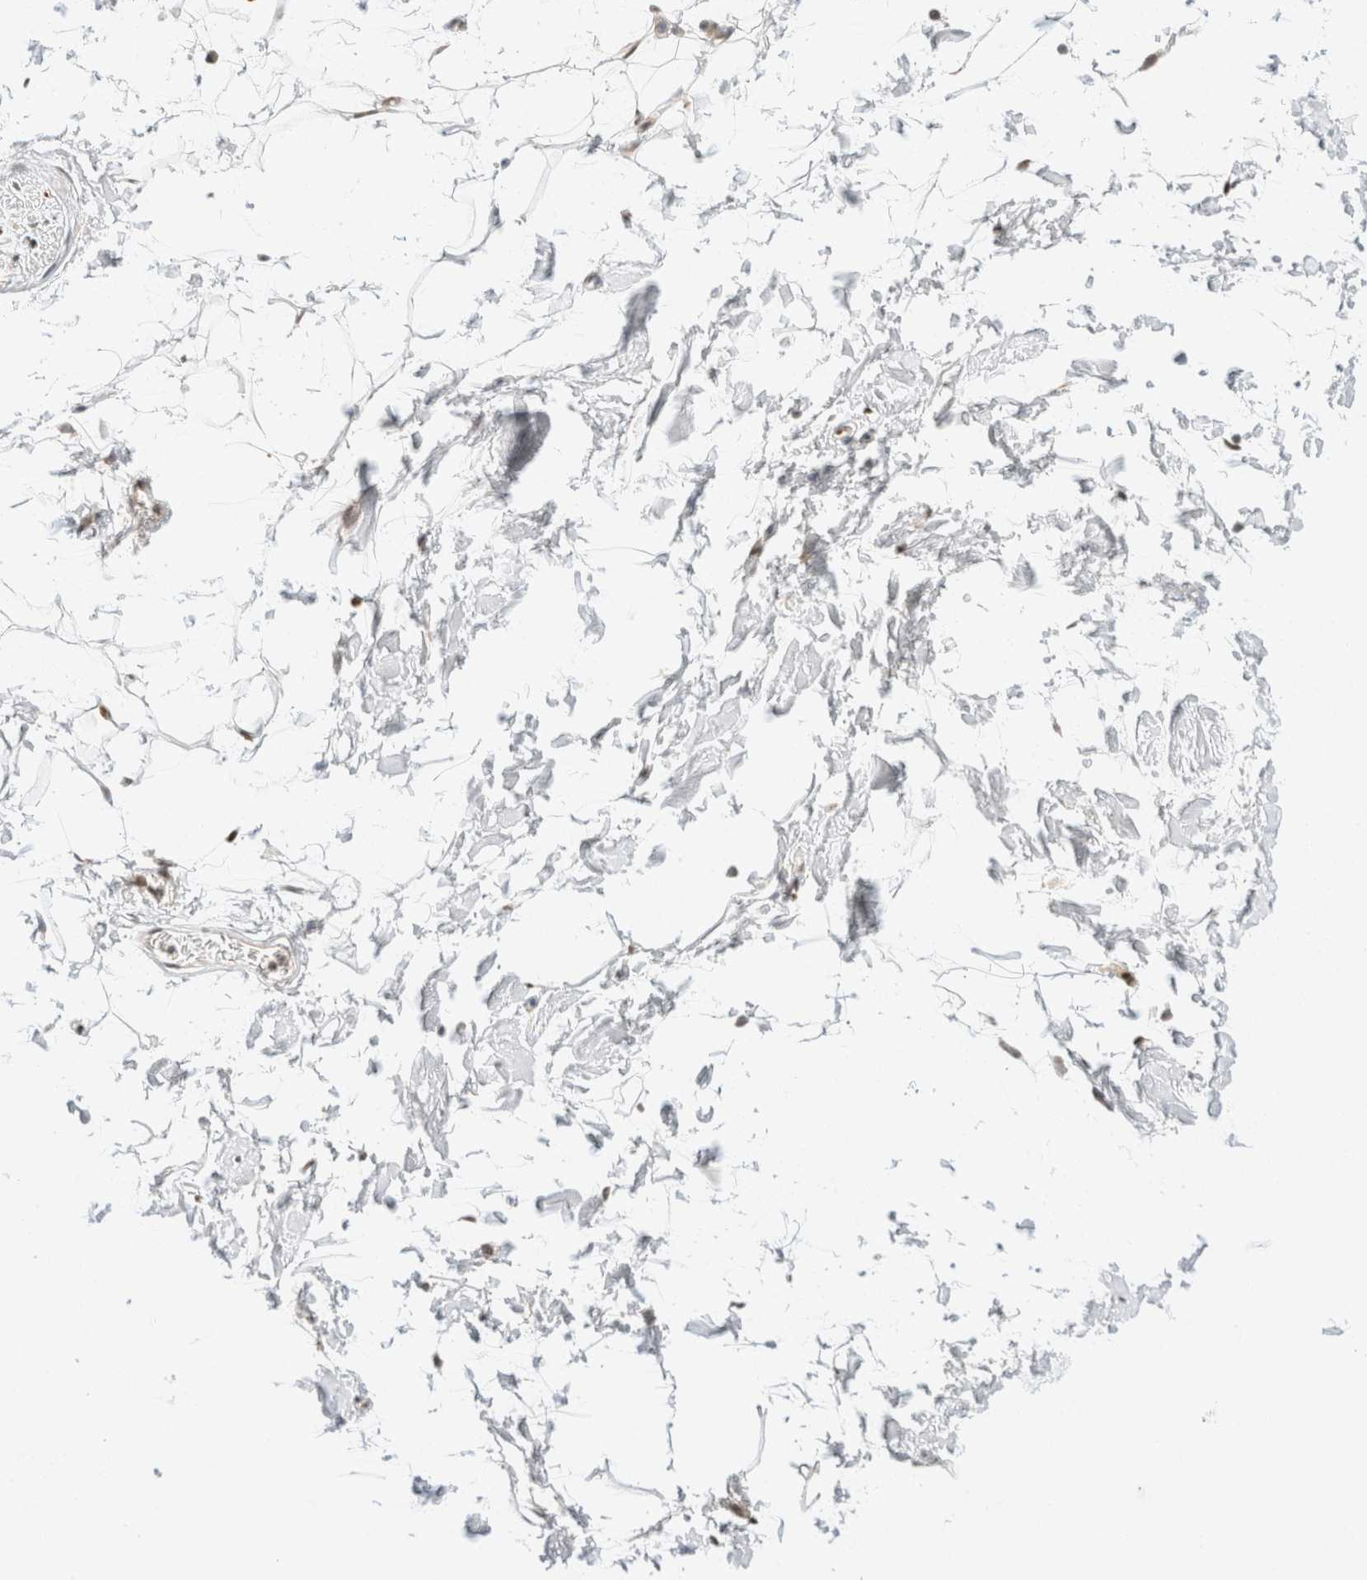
{"staining": {"intensity": "moderate", "quantity": ">75%", "location": "nuclear"}, "tissue": "adipose tissue", "cell_type": "Adipocytes", "image_type": "normal", "snomed": [{"axis": "morphology", "description": "Normal tissue, NOS"}, {"axis": "topography", "description": "Soft tissue"}], "caption": "High-power microscopy captured an immunohistochemistry photomicrograph of benign adipose tissue, revealing moderate nuclear positivity in about >75% of adipocytes. (Stains: DAB in brown, nuclei in blue, Microscopy: brightfield microscopy at high magnification).", "gene": "ZNF768", "patient": {"sex": "male", "age": 72}}